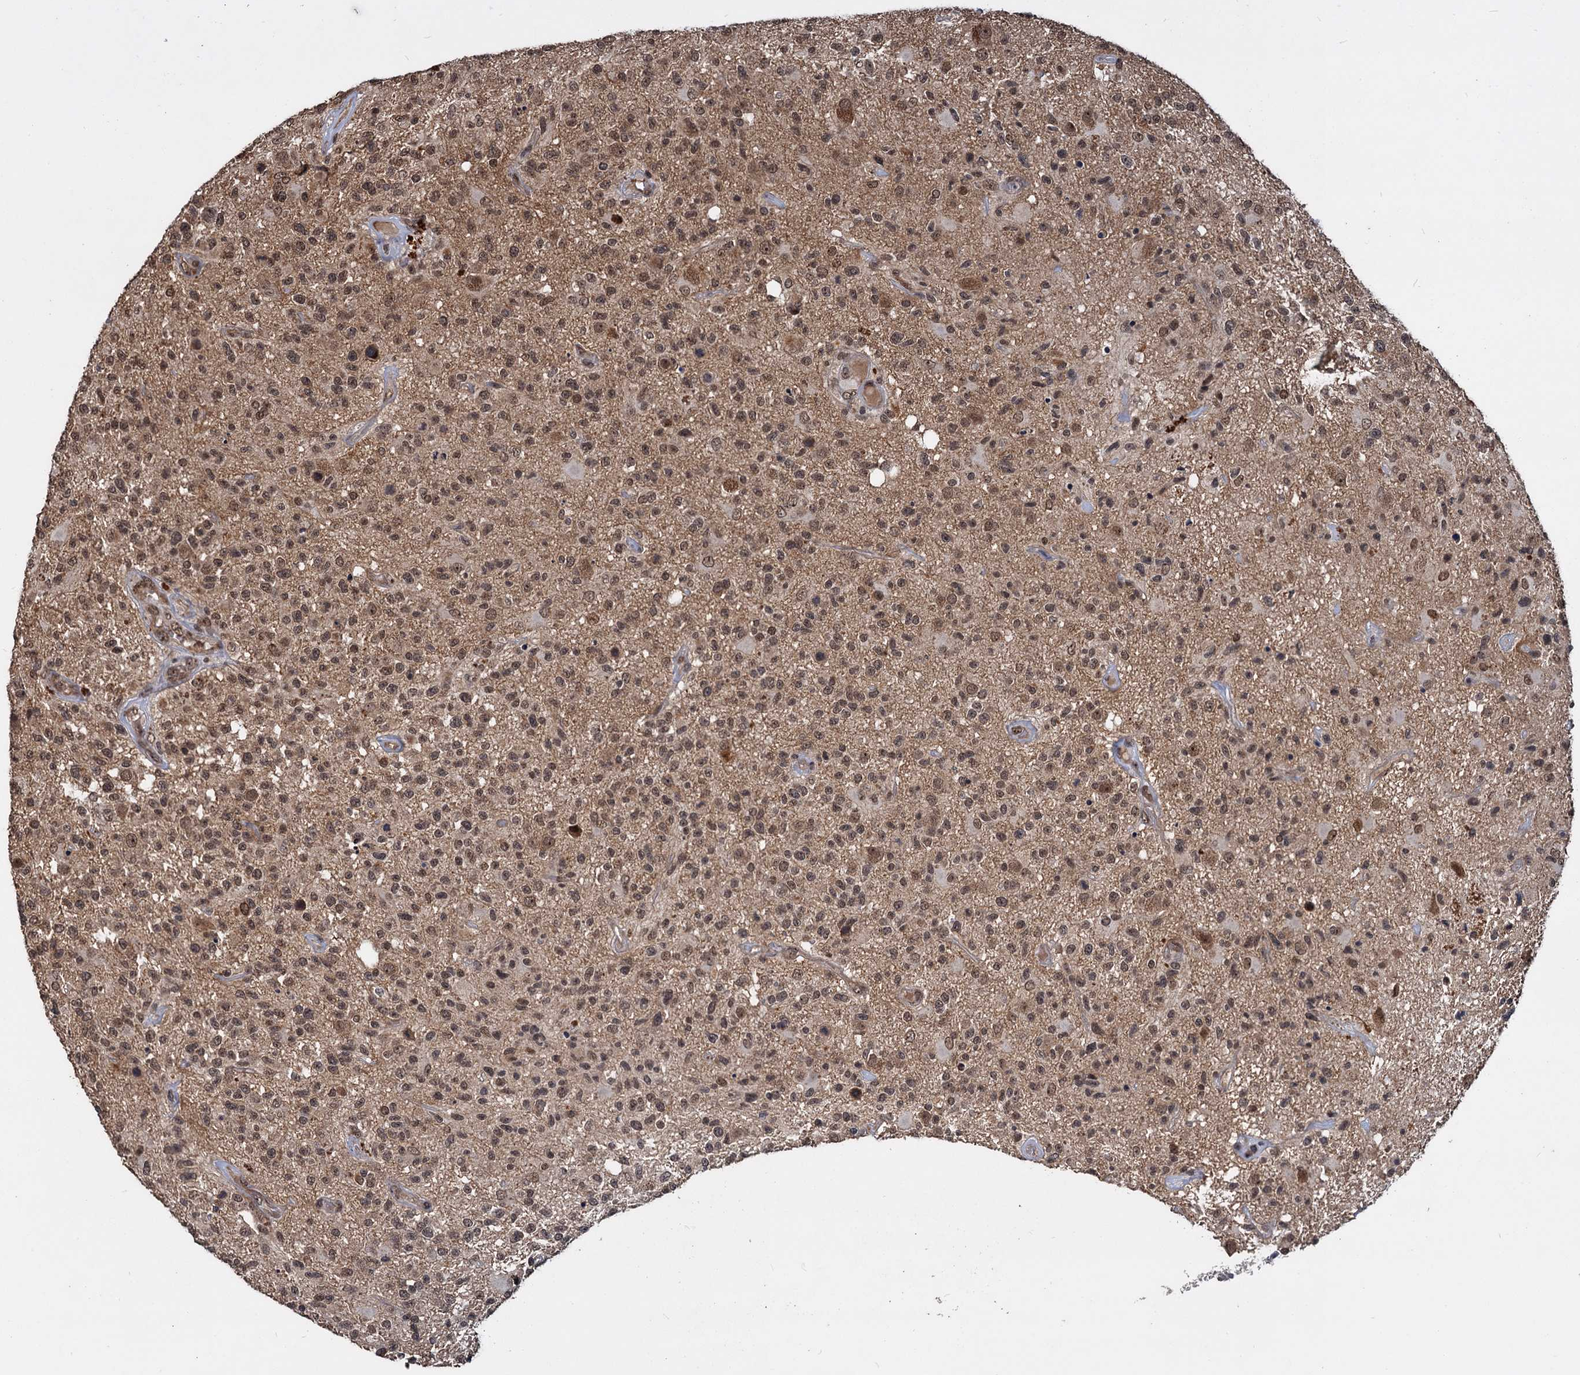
{"staining": {"intensity": "moderate", "quantity": "25%-75%", "location": "nuclear"}, "tissue": "glioma", "cell_type": "Tumor cells", "image_type": "cancer", "snomed": [{"axis": "morphology", "description": "Glioma, malignant, High grade"}, {"axis": "morphology", "description": "Glioblastoma, NOS"}, {"axis": "topography", "description": "Brain"}], "caption": "DAB (3,3'-diaminobenzidine) immunohistochemical staining of glioma shows moderate nuclear protein expression in about 25%-75% of tumor cells.", "gene": "FAM216B", "patient": {"sex": "male", "age": 60}}